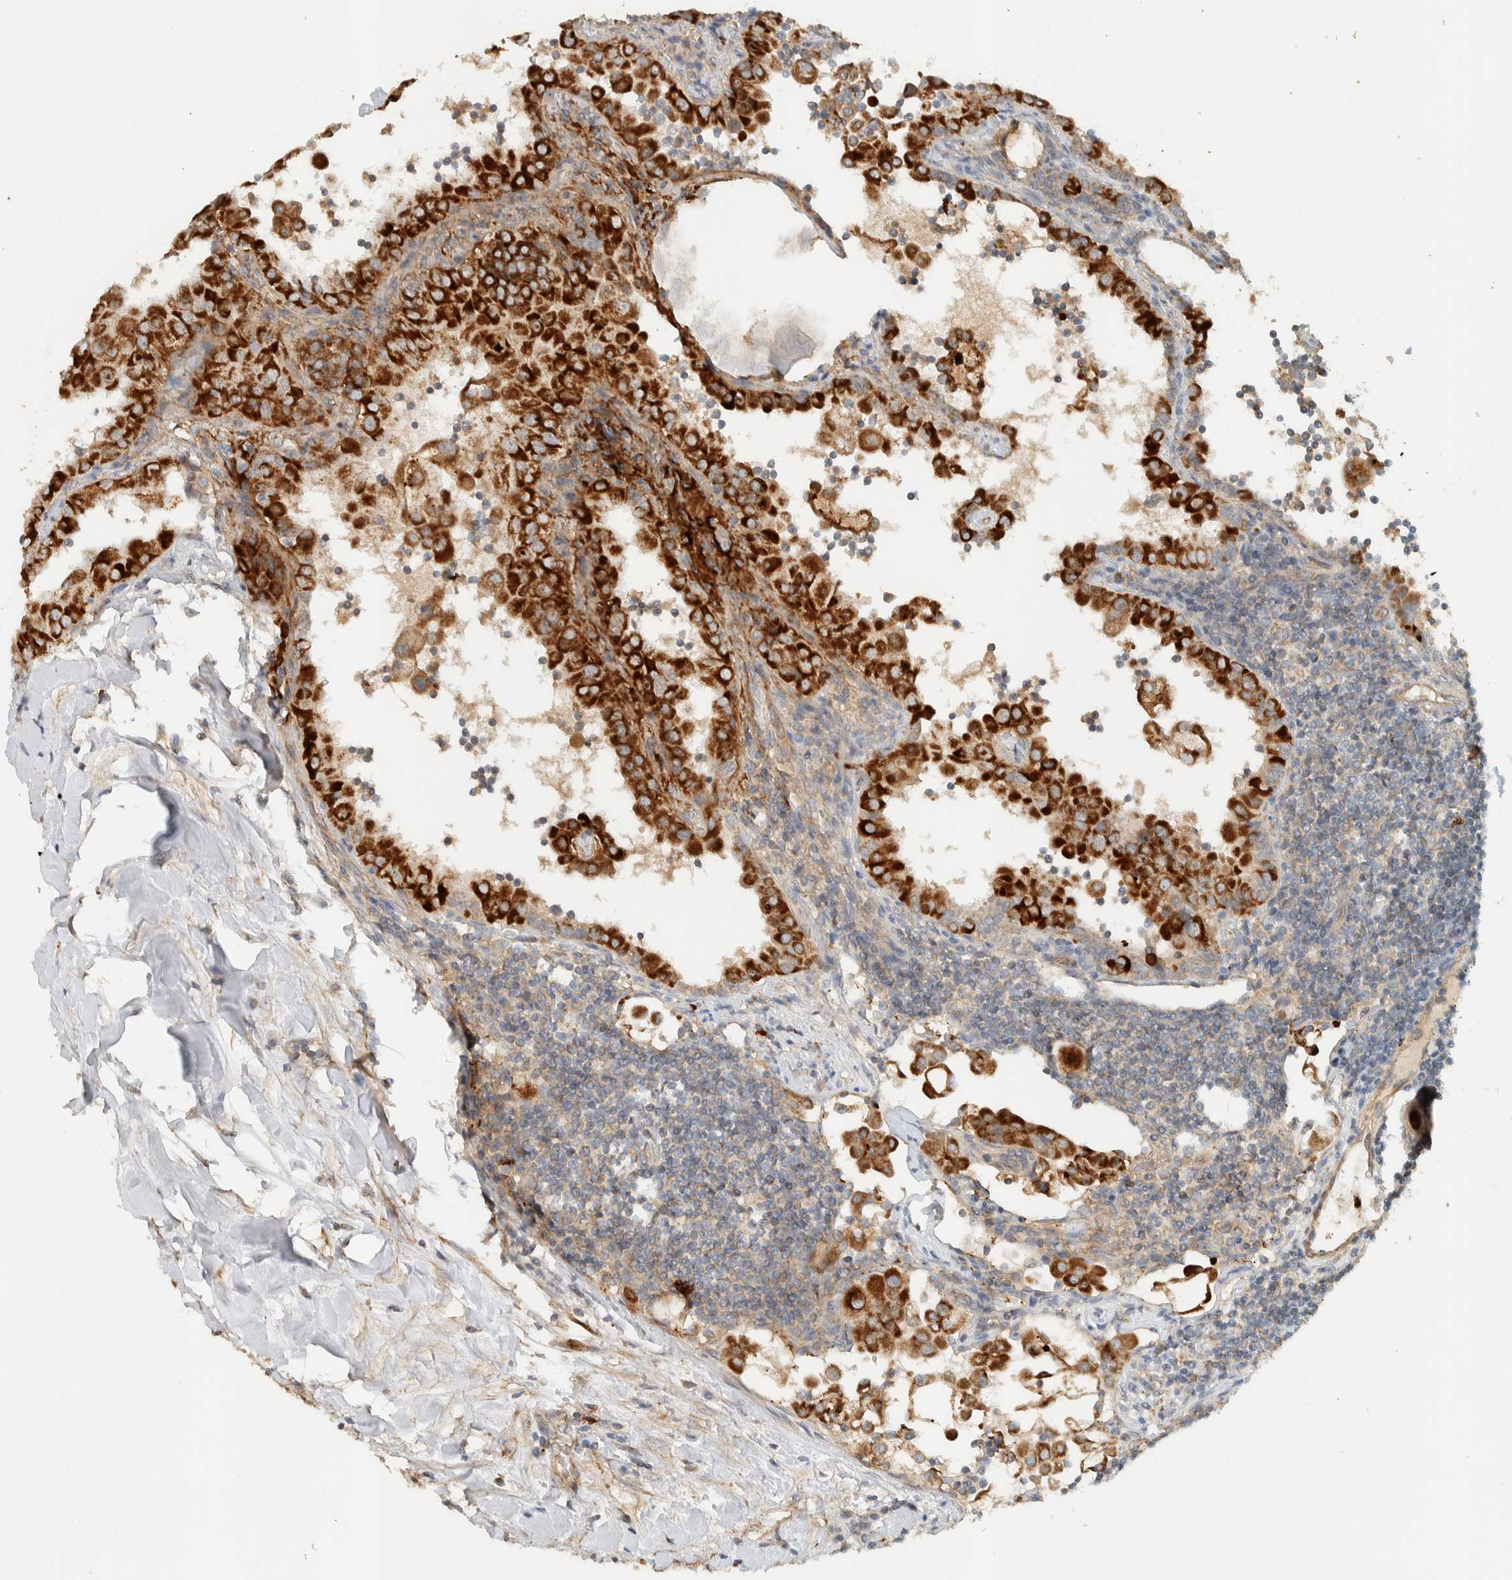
{"staining": {"intensity": "strong", "quantity": ">75%", "location": "cytoplasmic/membranous"}, "tissue": "thyroid cancer", "cell_type": "Tumor cells", "image_type": "cancer", "snomed": [{"axis": "morphology", "description": "Papillary adenocarcinoma, NOS"}, {"axis": "topography", "description": "Thyroid gland"}], "caption": "A histopathology image of human thyroid cancer (papillary adenocarcinoma) stained for a protein shows strong cytoplasmic/membranous brown staining in tumor cells. (DAB IHC with brightfield microscopy, high magnification).", "gene": "PDE7B", "patient": {"sex": "male", "age": 33}}